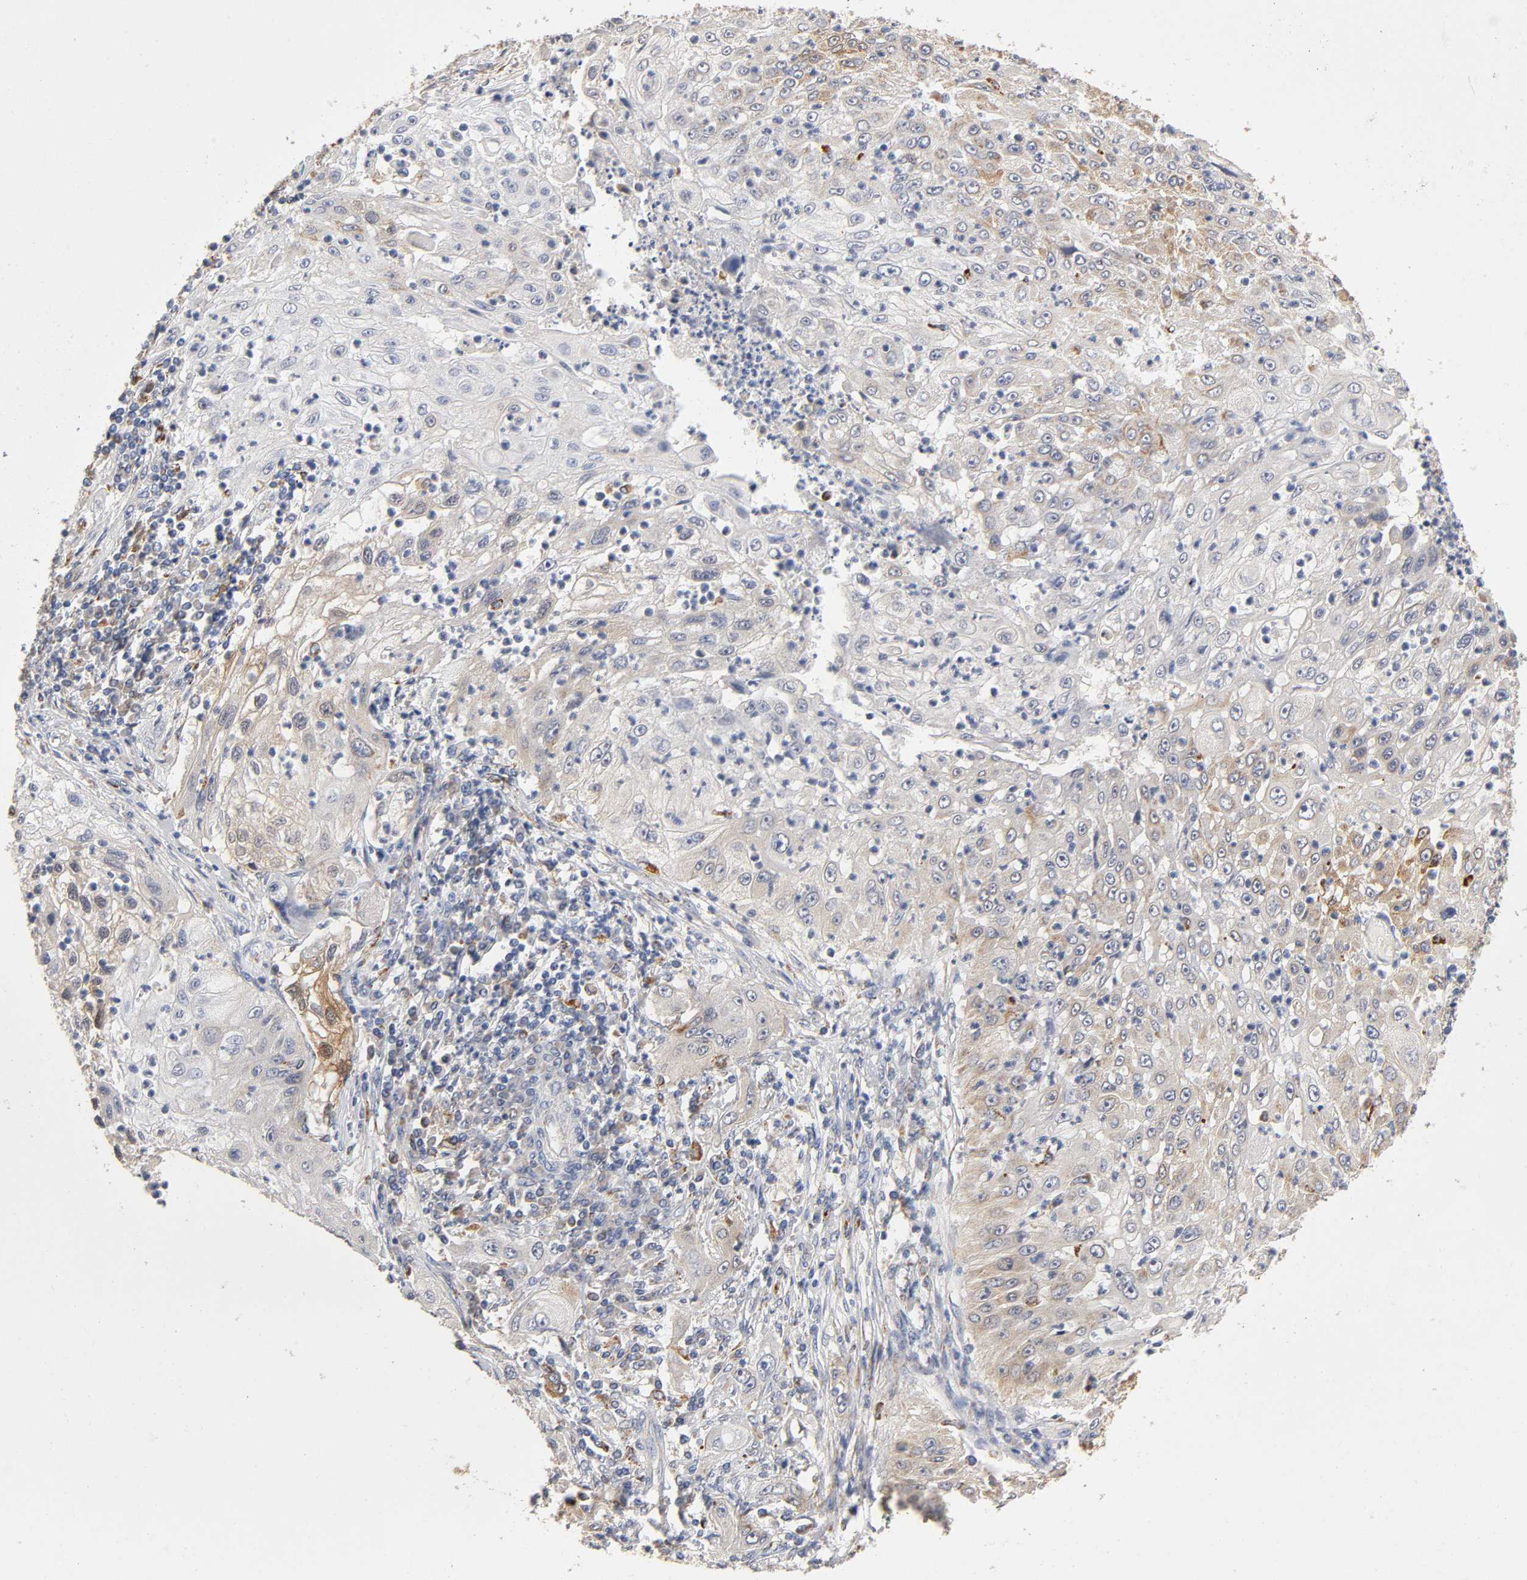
{"staining": {"intensity": "moderate", "quantity": "<25%", "location": "cytoplasmic/membranous,nuclear"}, "tissue": "lung cancer", "cell_type": "Tumor cells", "image_type": "cancer", "snomed": [{"axis": "morphology", "description": "Inflammation, NOS"}, {"axis": "morphology", "description": "Squamous cell carcinoma, NOS"}, {"axis": "topography", "description": "Lymph node"}, {"axis": "topography", "description": "Soft tissue"}, {"axis": "topography", "description": "Lung"}], "caption": "Protein analysis of lung cancer (squamous cell carcinoma) tissue shows moderate cytoplasmic/membranous and nuclear positivity in approximately <25% of tumor cells.", "gene": "ISG15", "patient": {"sex": "male", "age": 66}}